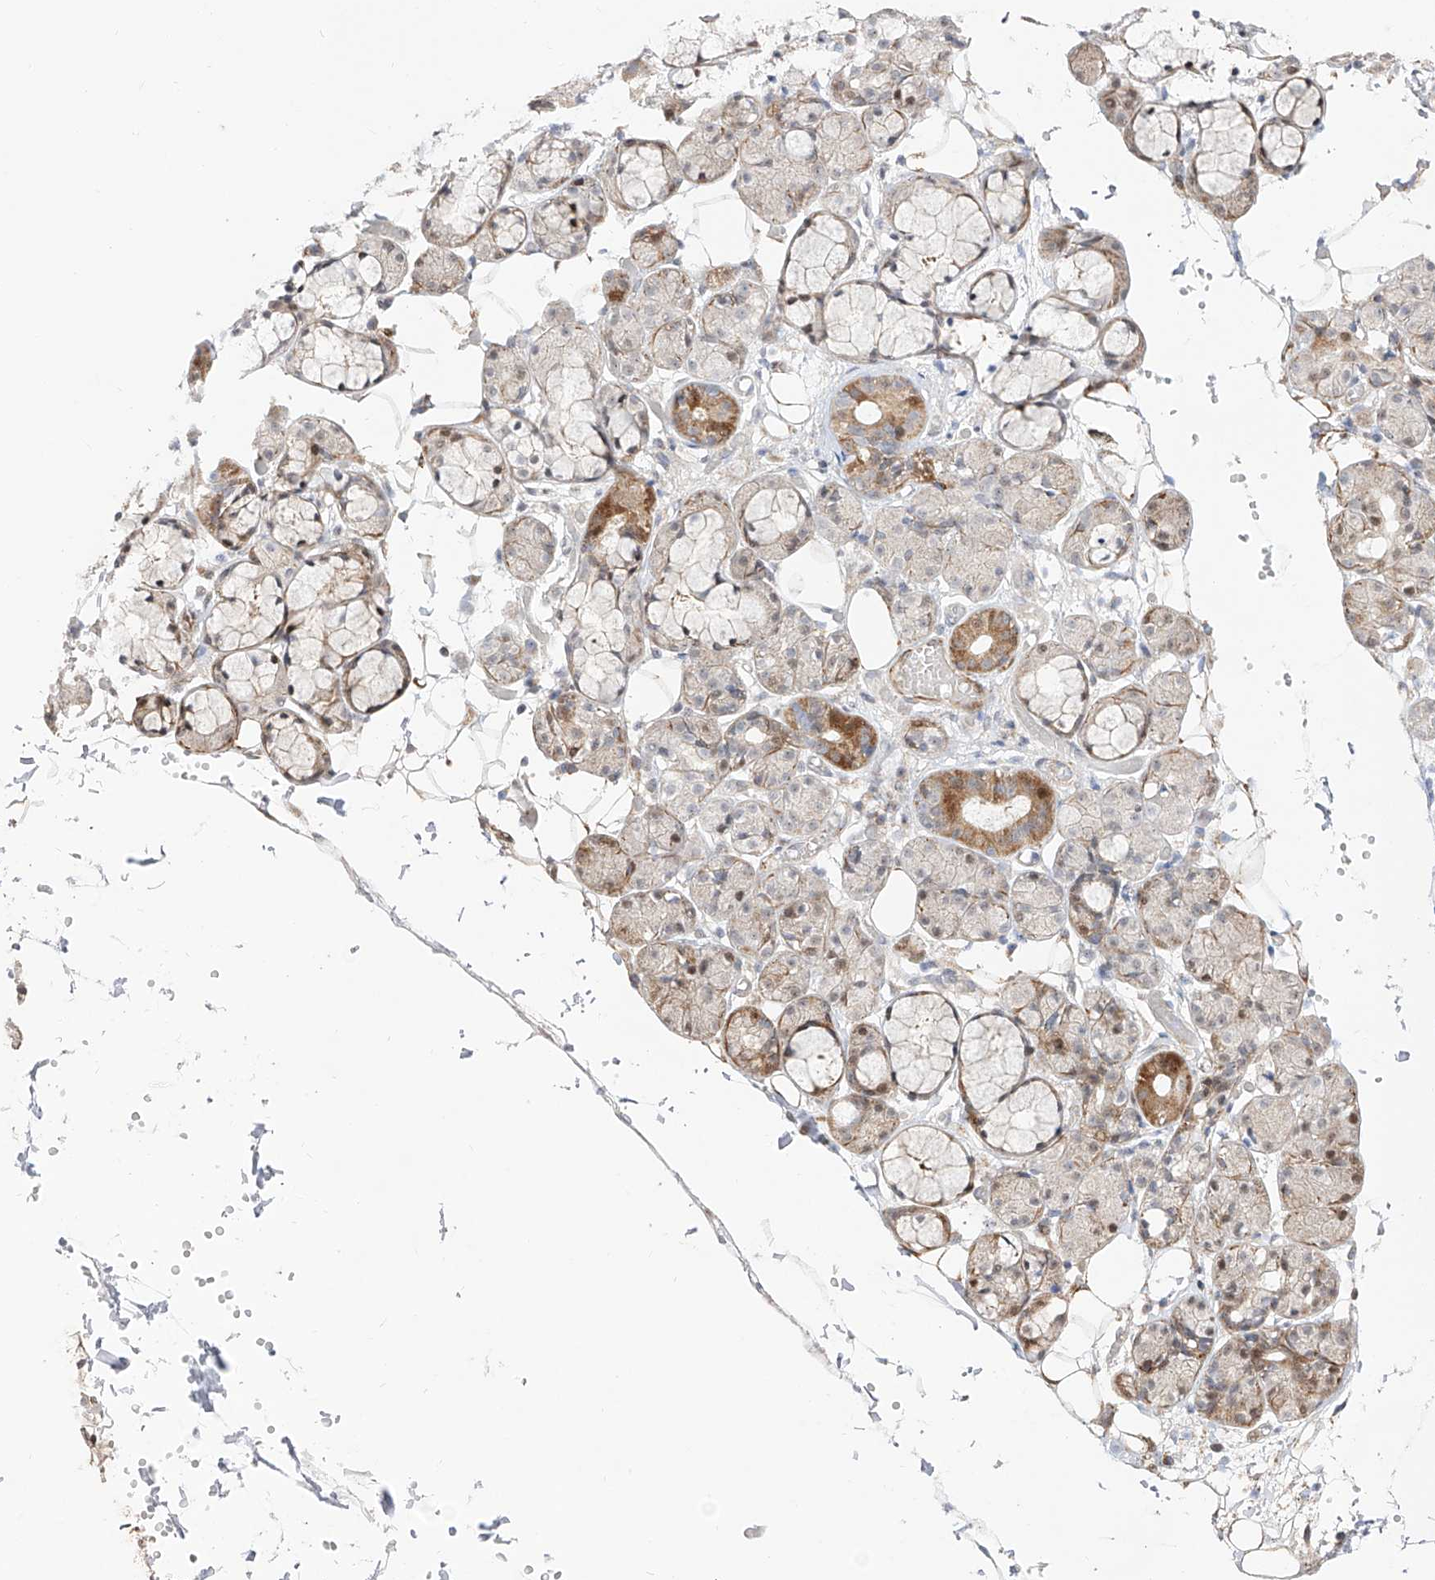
{"staining": {"intensity": "moderate", "quantity": "25%-75%", "location": "cytoplasmic/membranous"}, "tissue": "salivary gland", "cell_type": "Glandular cells", "image_type": "normal", "snomed": [{"axis": "morphology", "description": "Normal tissue, NOS"}, {"axis": "topography", "description": "Salivary gland"}], "caption": "A brown stain labels moderate cytoplasmic/membranous positivity of a protein in glandular cells of unremarkable salivary gland.", "gene": "ZNF180", "patient": {"sex": "male", "age": 63}}